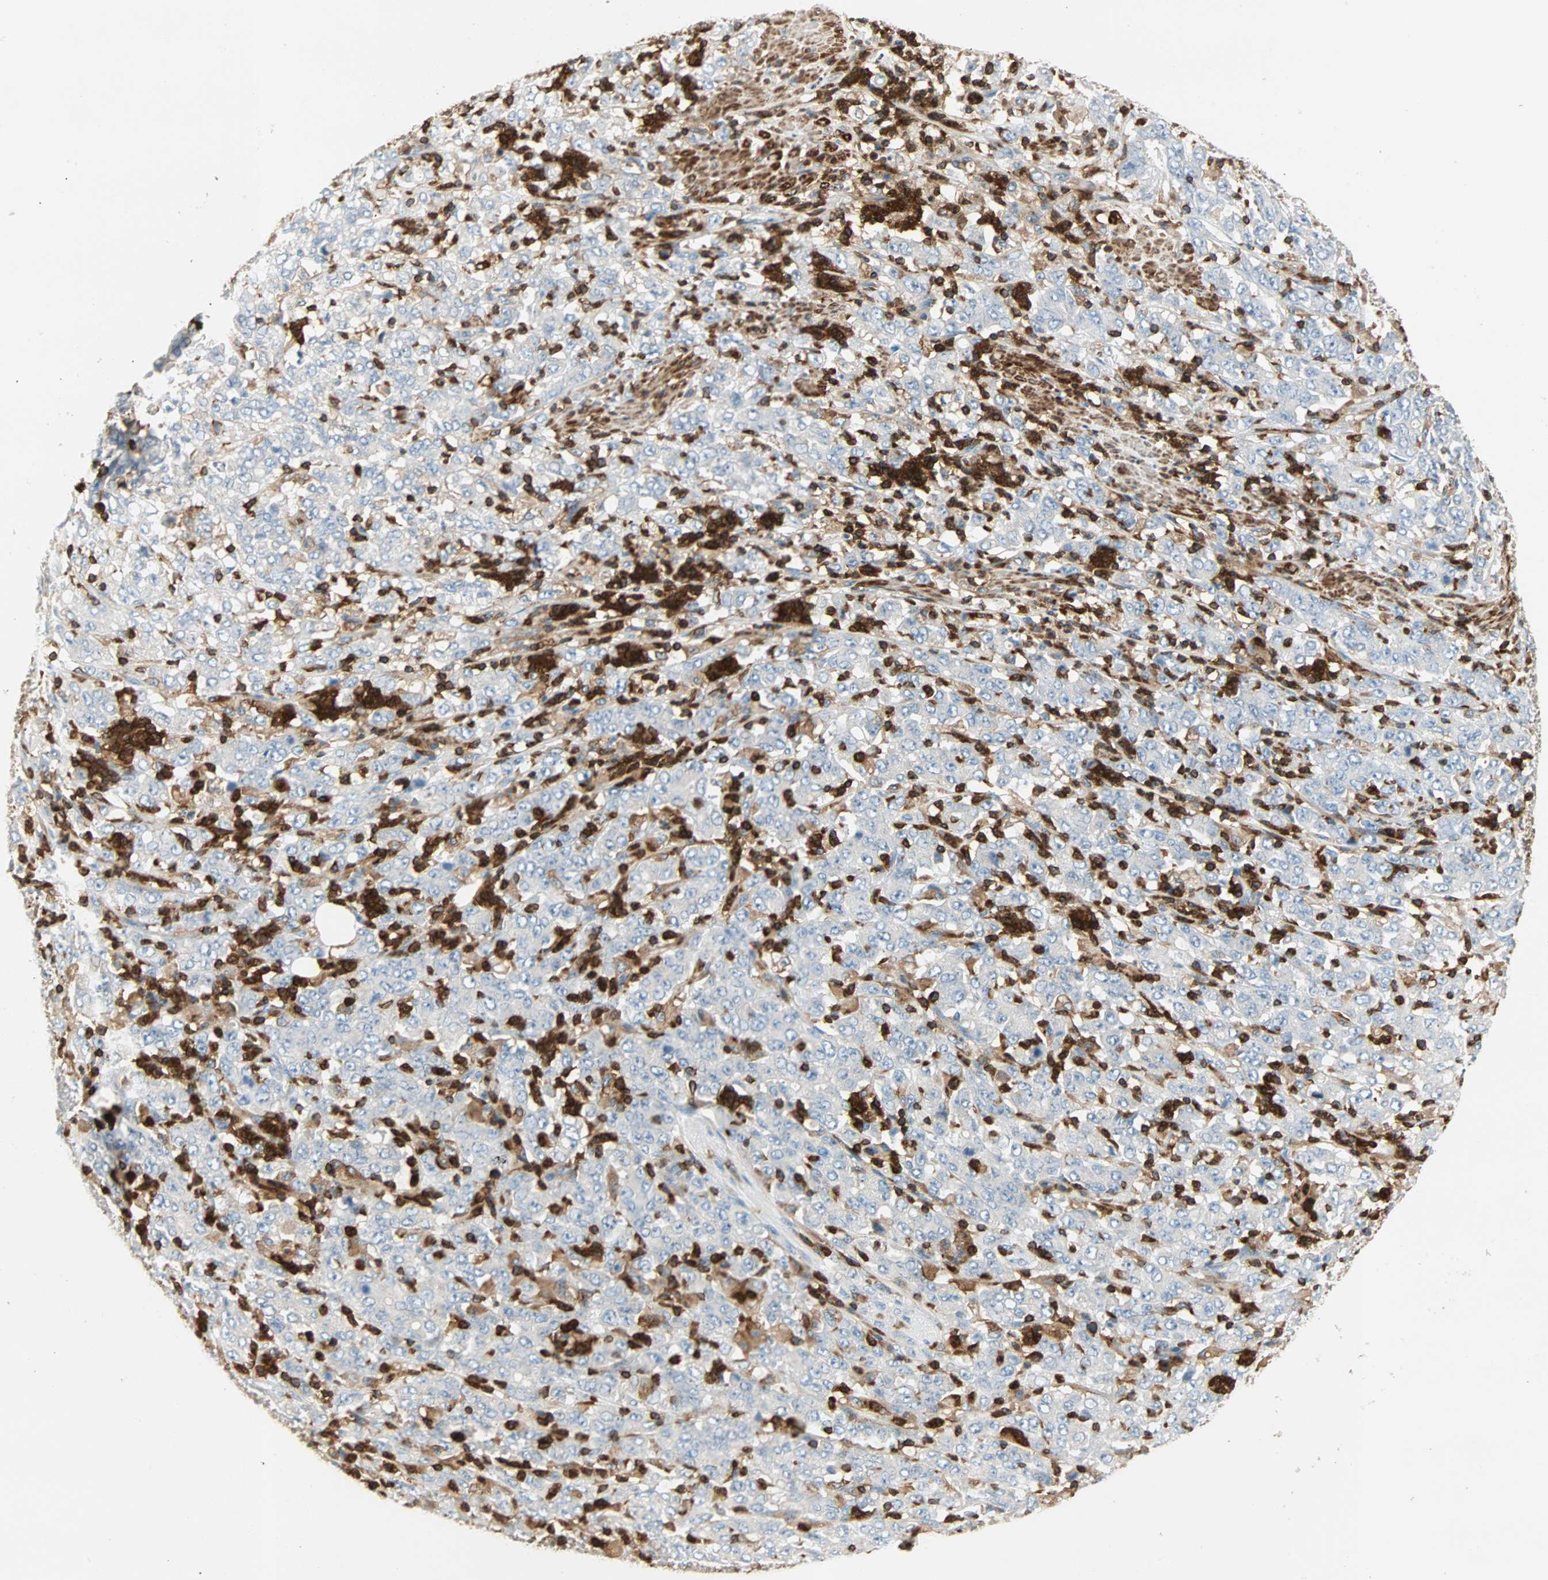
{"staining": {"intensity": "negative", "quantity": "none", "location": "none"}, "tissue": "stomach cancer", "cell_type": "Tumor cells", "image_type": "cancer", "snomed": [{"axis": "morphology", "description": "Adenocarcinoma, NOS"}, {"axis": "topography", "description": "Stomach, lower"}], "caption": "Immunohistochemistry histopathology image of human stomach adenocarcinoma stained for a protein (brown), which reveals no staining in tumor cells. Nuclei are stained in blue.", "gene": "FMNL1", "patient": {"sex": "female", "age": 71}}